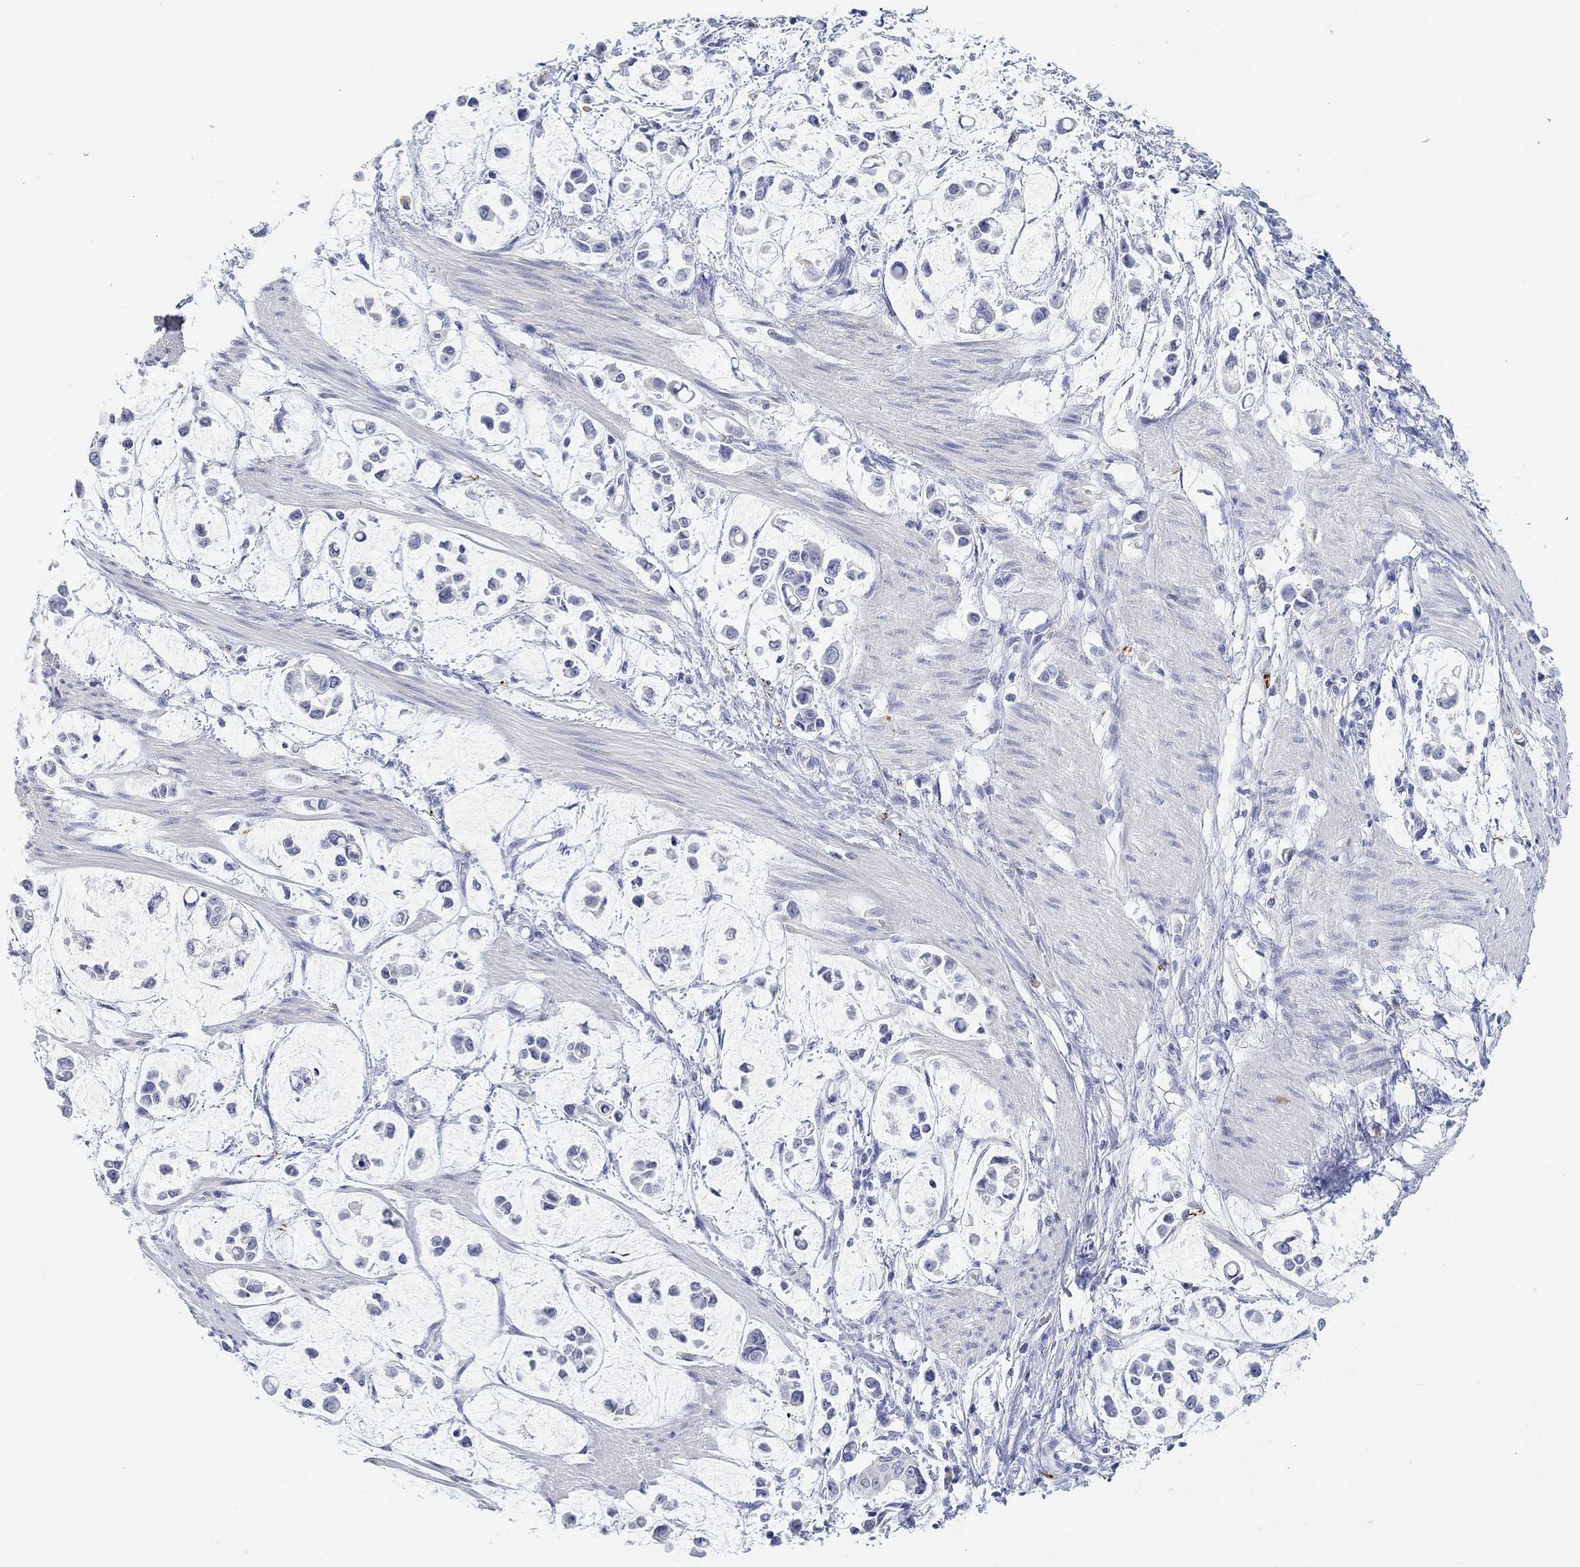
{"staining": {"intensity": "negative", "quantity": "none", "location": "none"}, "tissue": "stomach cancer", "cell_type": "Tumor cells", "image_type": "cancer", "snomed": [{"axis": "morphology", "description": "Adenocarcinoma, NOS"}, {"axis": "topography", "description": "Stomach"}], "caption": "This micrograph is of stomach cancer (adenocarcinoma) stained with IHC to label a protein in brown with the nuclei are counter-stained blue. There is no expression in tumor cells.", "gene": "VAT1L", "patient": {"sex": "male", "age": 82}}